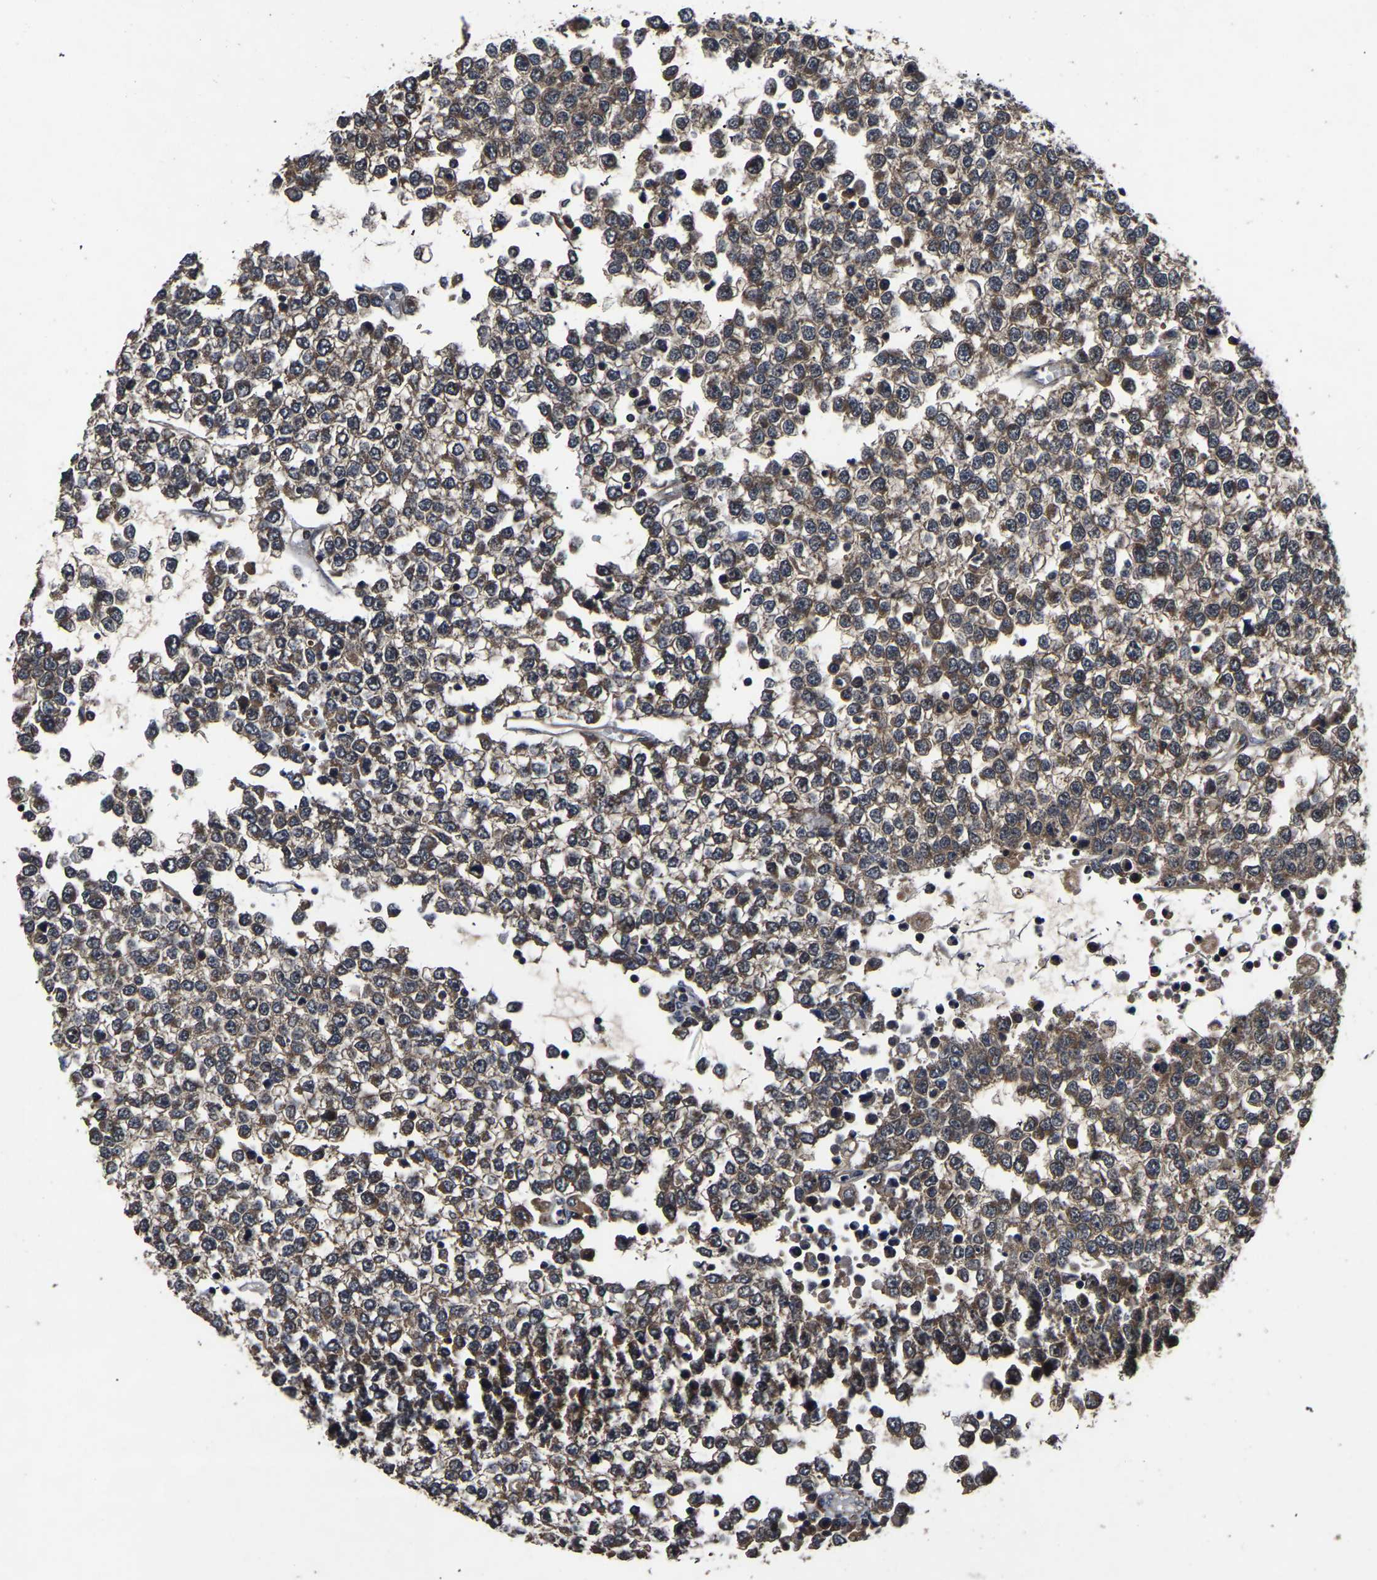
{"staining": {"intensity": "moderate", "quantity": ">75%", "location": "cytoplasmic/membranous"}, "tissue": "testis cancer", "cell_type": "Tumor cells", "image_type": "cancer", "snomed": [{"axis": "morphology", "description": "Seminoma, NOS"}, {"axis": "topography", "description": "Testis"}], "caption": "Approximately >75% of tumor cells in human testis seminoma demonstrate moderate cytoplasmic/membranous protein positivity as visualized by brown immunohistochemical staining.", "gene": "CRYZL1", "patient": {"sex": "male", "age": 65}}